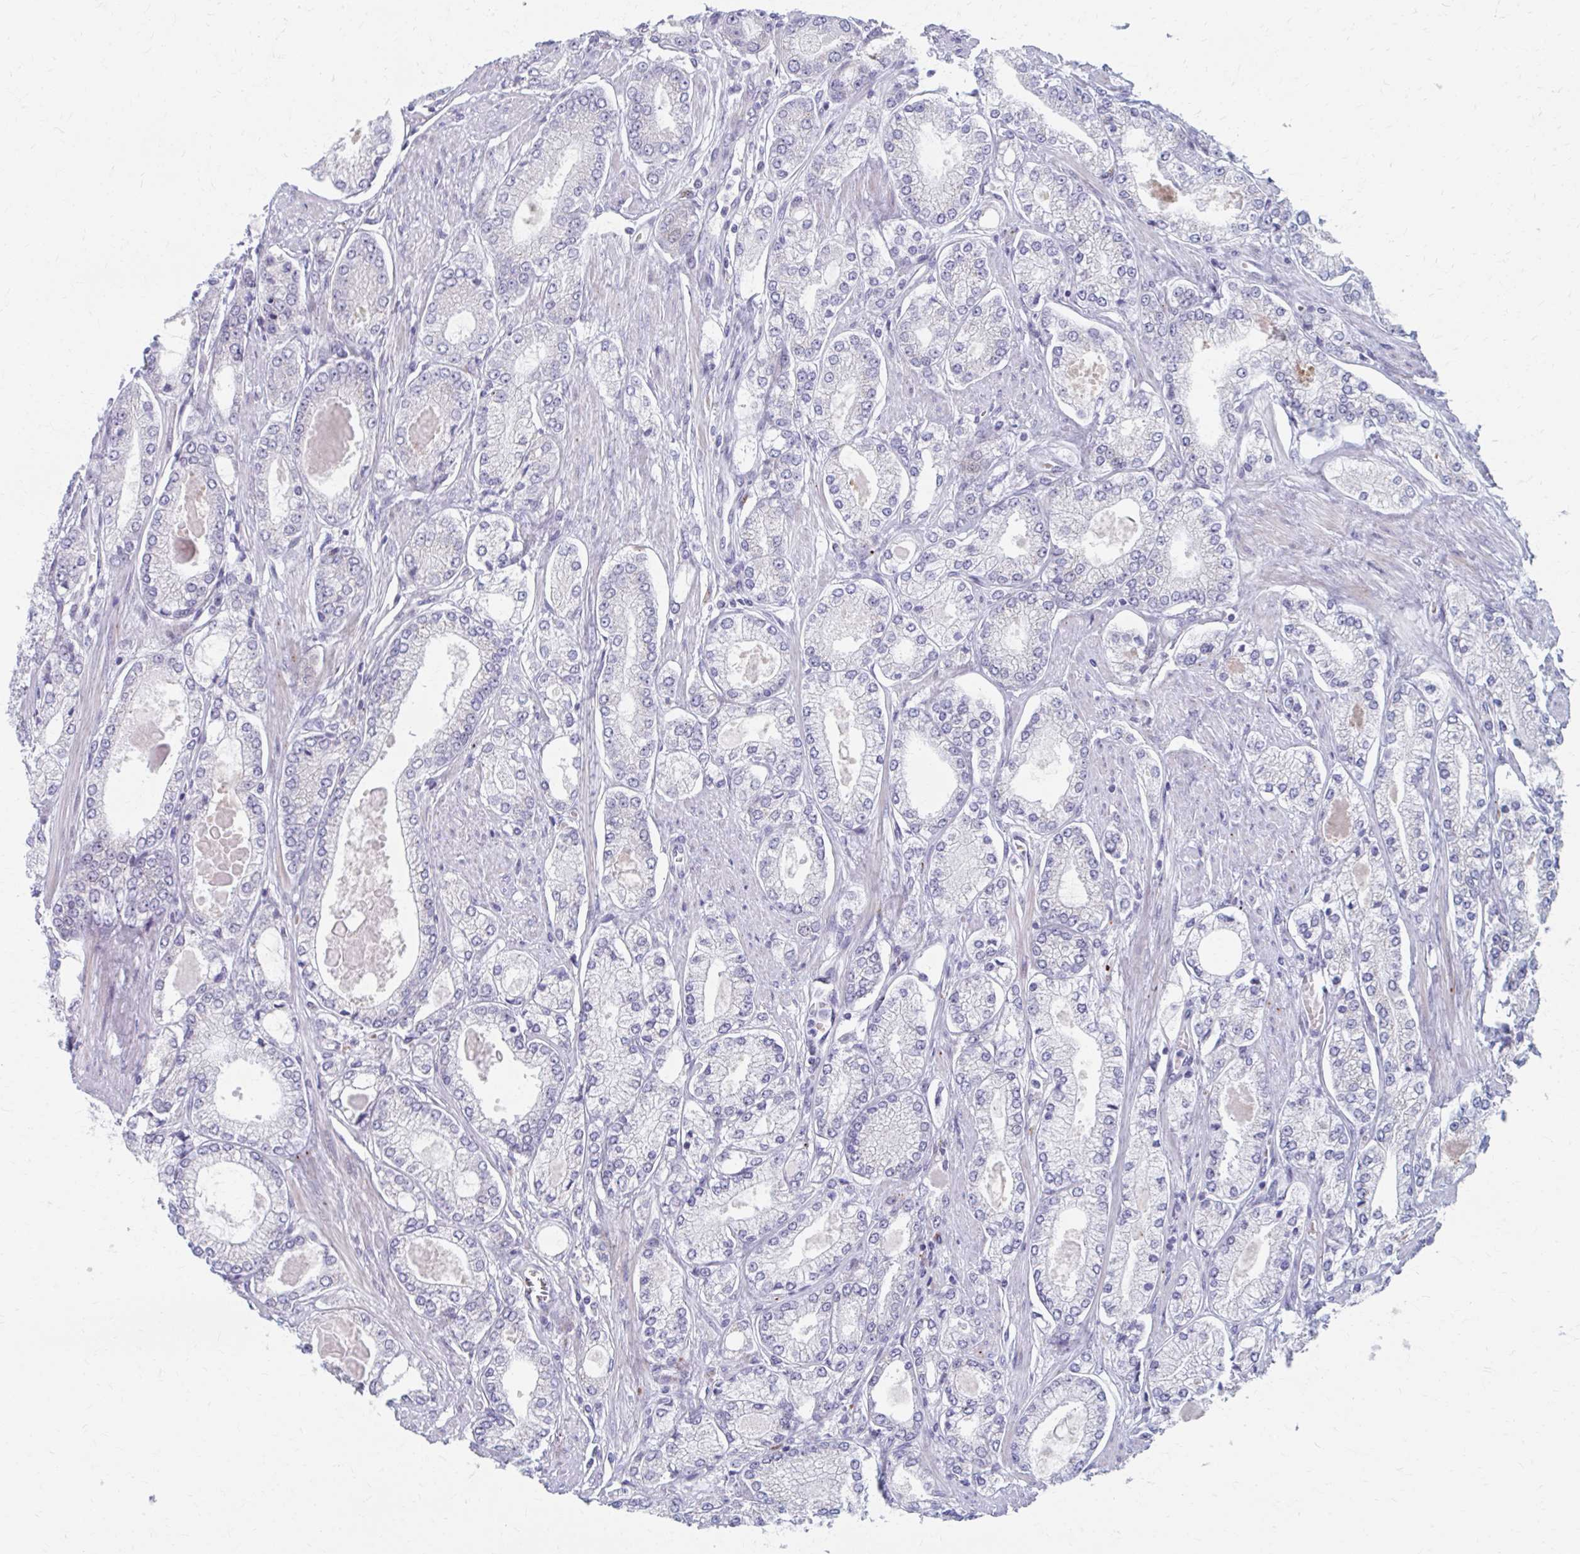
{"staining": {"intensity": "negative", "quantity": "none", "location": "none"}, "tissue": "prostate cancer", "cell_type": "Tumor cells", "image_type": "cancer", "snomed": [{"axis": "morphology", "description": "Adenocarcinoma, High grade"}, {"axis": "topography", "description": "Prostate"}], "caption": "Tumor cells show no significant positivity in prostate high-grade adenocarcinoma. (DAB (3,3'-diaminobenzidine) IHC with hematoxylin counter stain).", "gene": "OLFM2", "patient": {"sex": "male", "age": 68}}